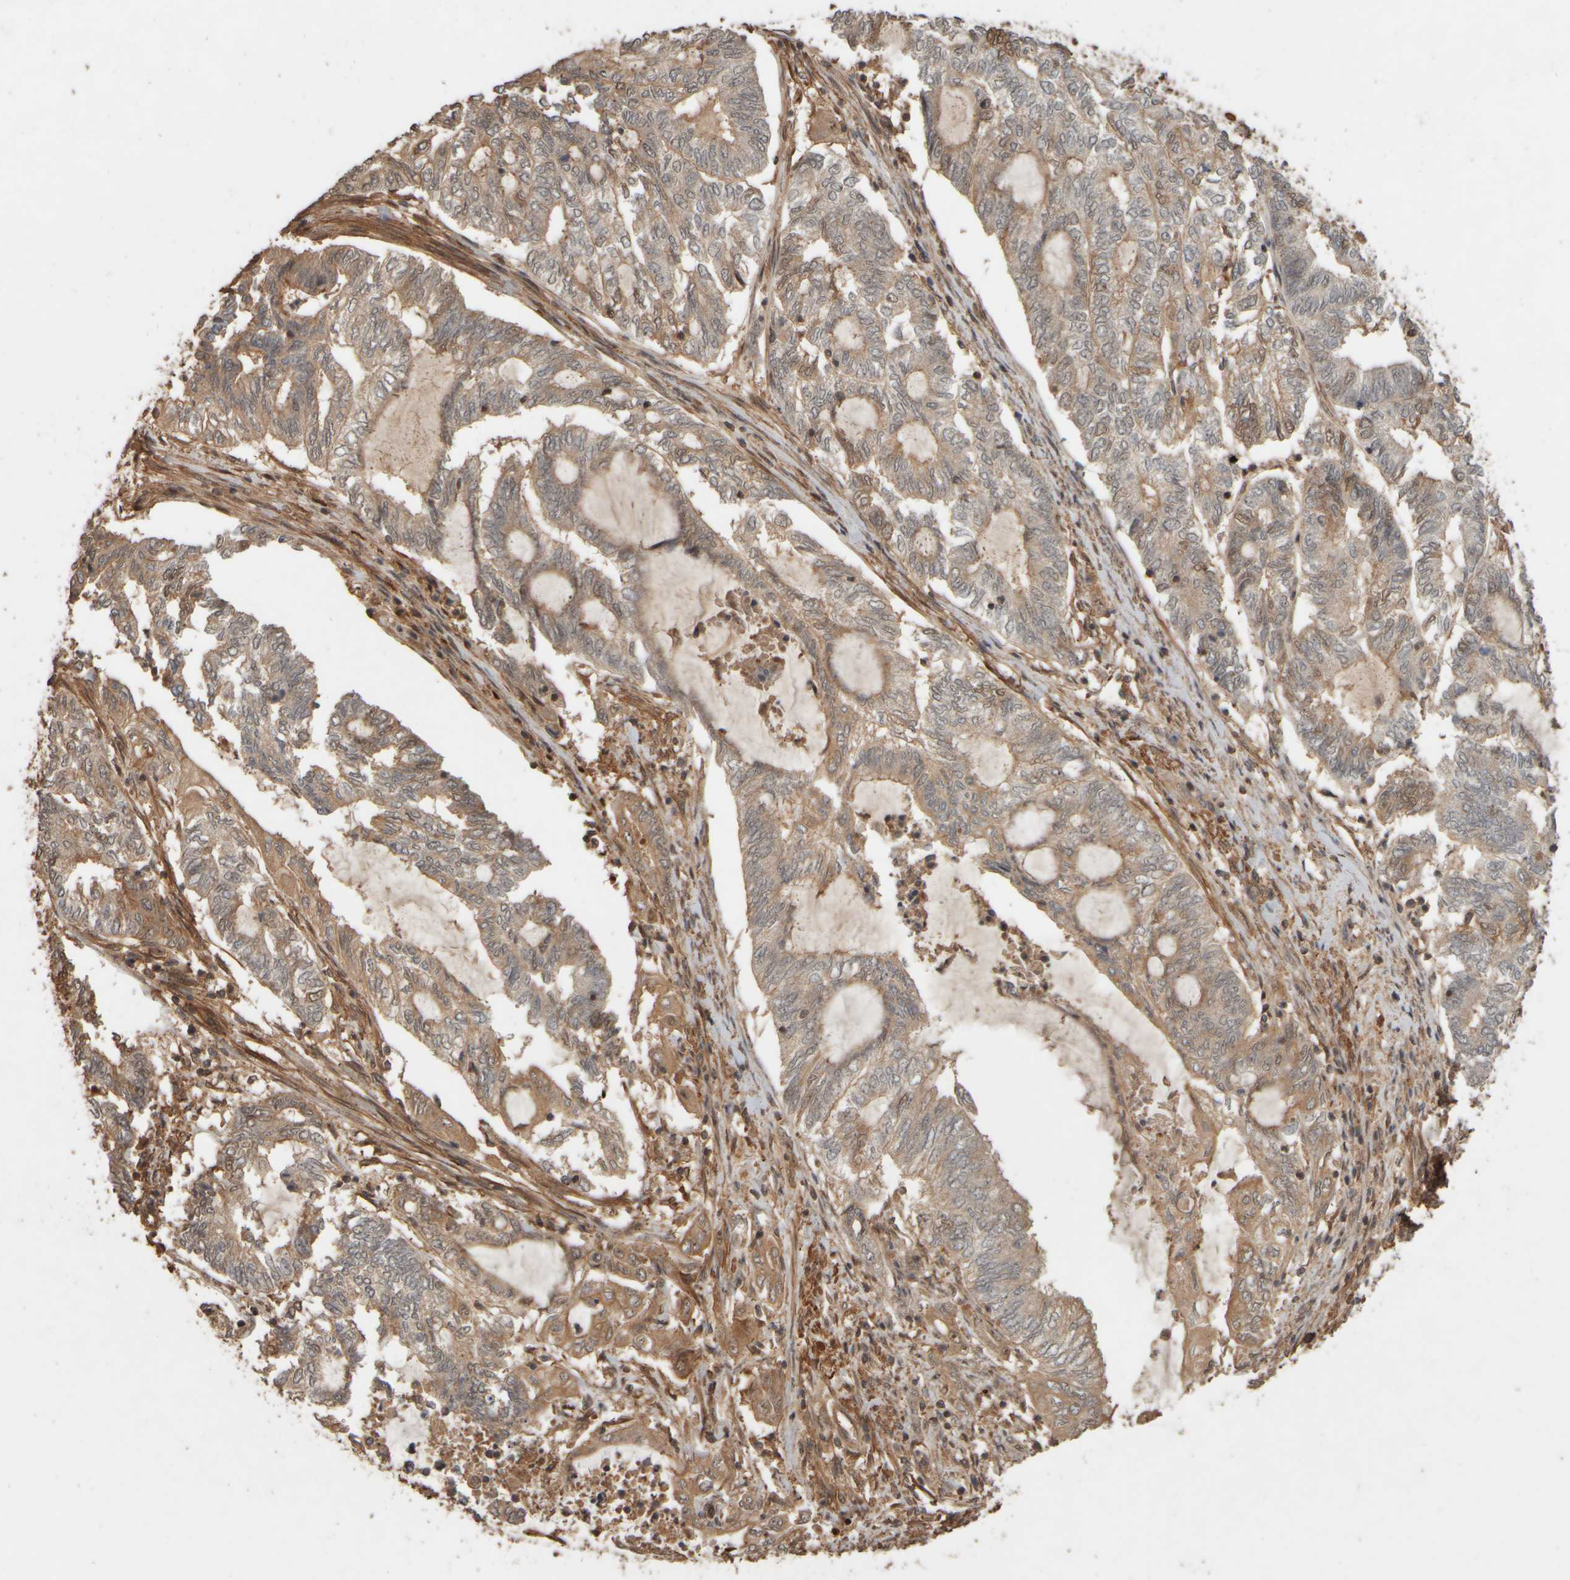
{"staining": {"intensity": "moderate", "quantity": ">75%", "location": "cytoplasmic/membranous,nuclear"}, "tissue": "endometrial cancer", "cell_type": "Tumor cells", "image_type": "cancer", "snomed": [{"axis": "morphology", "description": "Adenocarcinoma, NOS"}, {"axis": "topography", "description": "Uterus"}, {"axis": "topography", "description": "Endometrium"}], "caption": "DAB (3,3'-diaminobenzidine) immunohistochemical staining of endometrial adenocarcinoma demonstrates moderate cytoplasmic/membranous and nuclear protein expression in about >75% of tumor cells. (DAB = brown stain, brightfield microscopy at high magnification).", "gene": "SPHK1", "patient": {"sex": "female", "age": 70}}